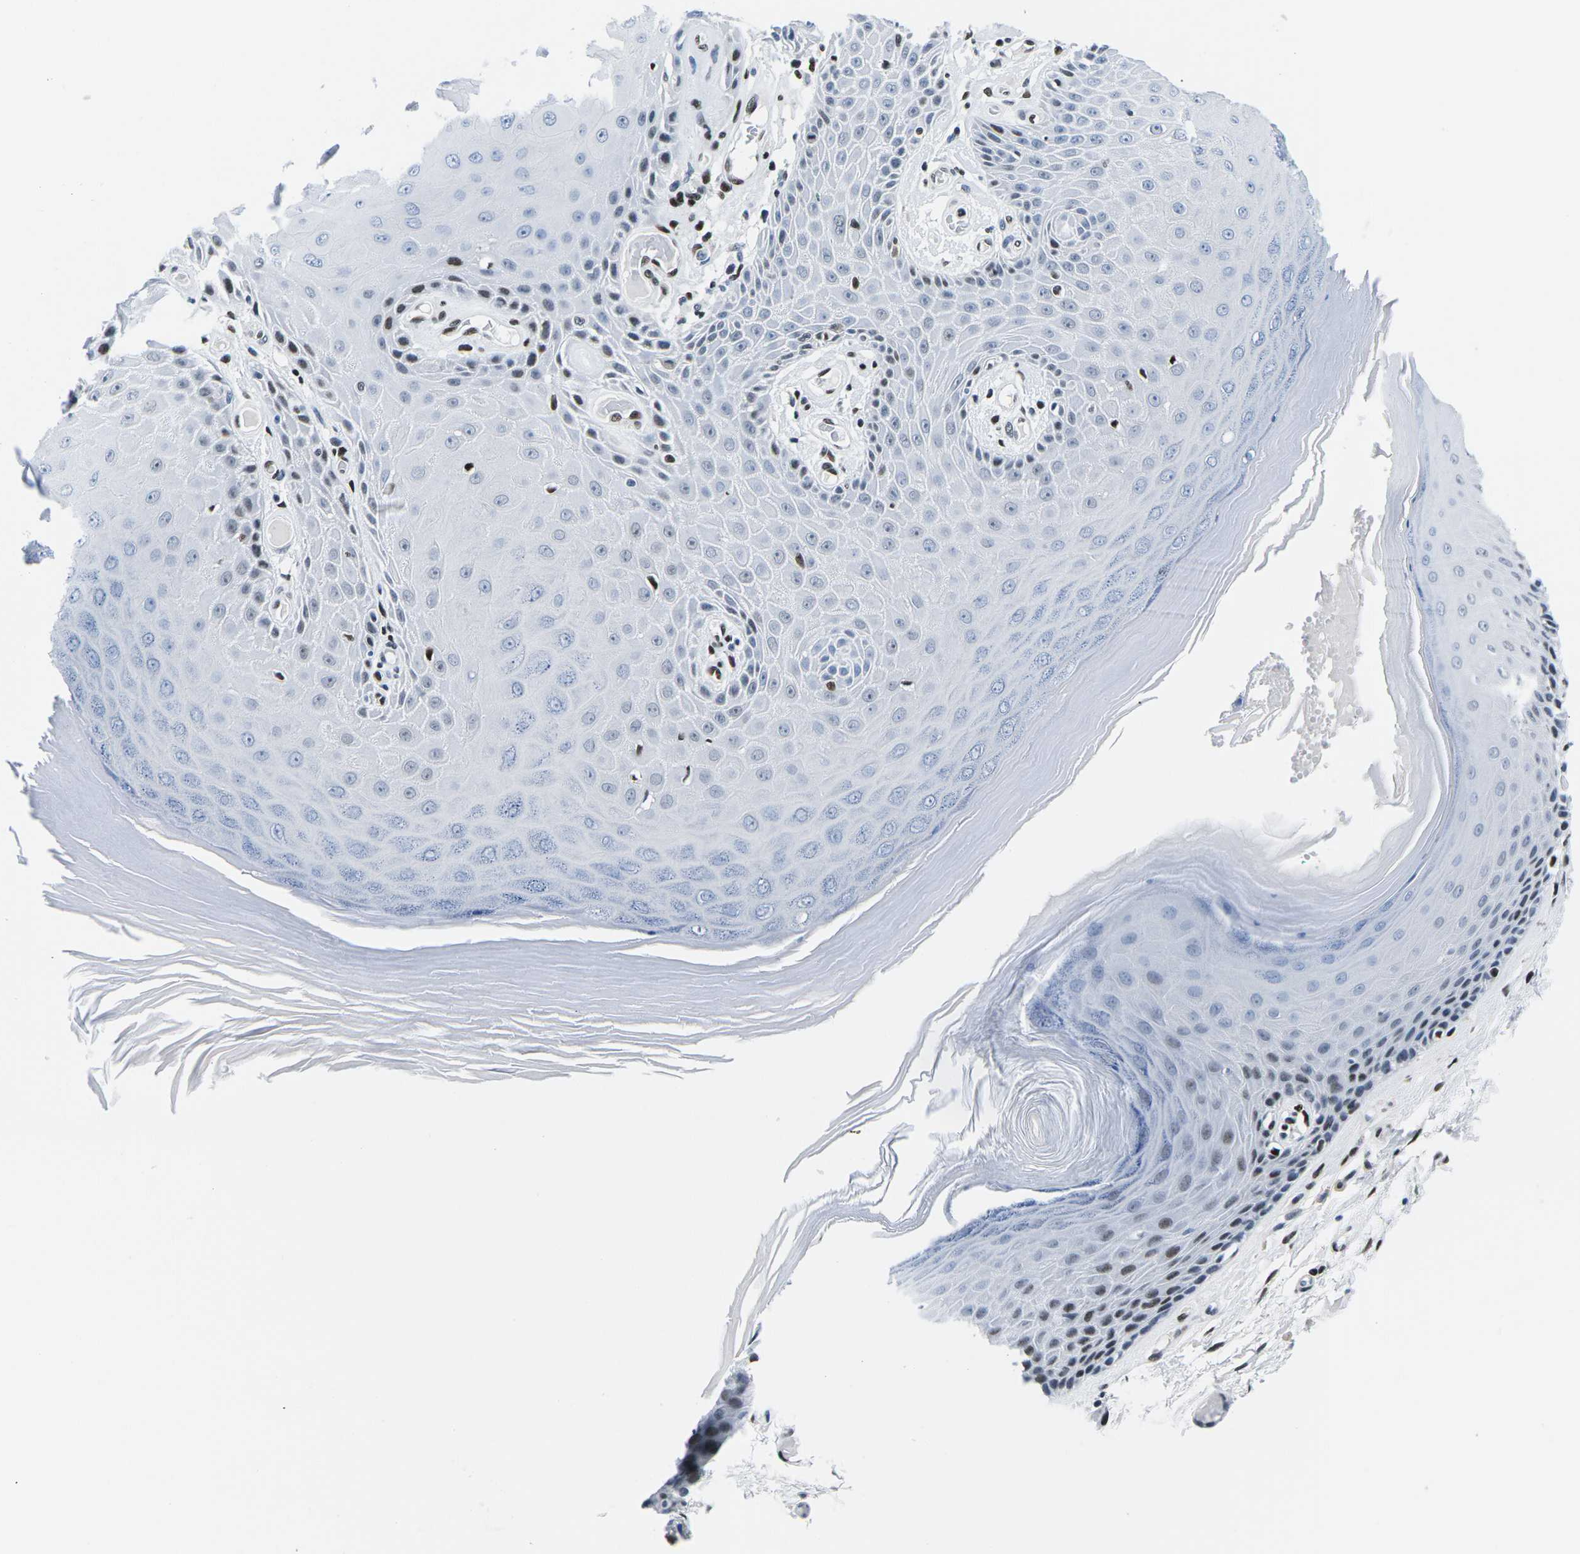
{"staining": {"intensity": "strong", "quantity": "<25%", "location": "nuclear"}, "tissue": "skin", "cell_type": "Epidermal cells", "image_type": "normal", "snomed": [{"axis": "morphology", "description": "Normal tissue, NOS"}, {"axis": "topography", "description": "Vulva"}], "caption": "Immunohistochemistry (IHC) micrograph of unremarkable skin: skin stained using IHC demonstrates medium levels of strong protein expression localized specifically in the nuclear of epidermal cells, appearing as a nuclear brown color.", "gene": "ATF1", "patient": {"sex": "female", "age": 73}}